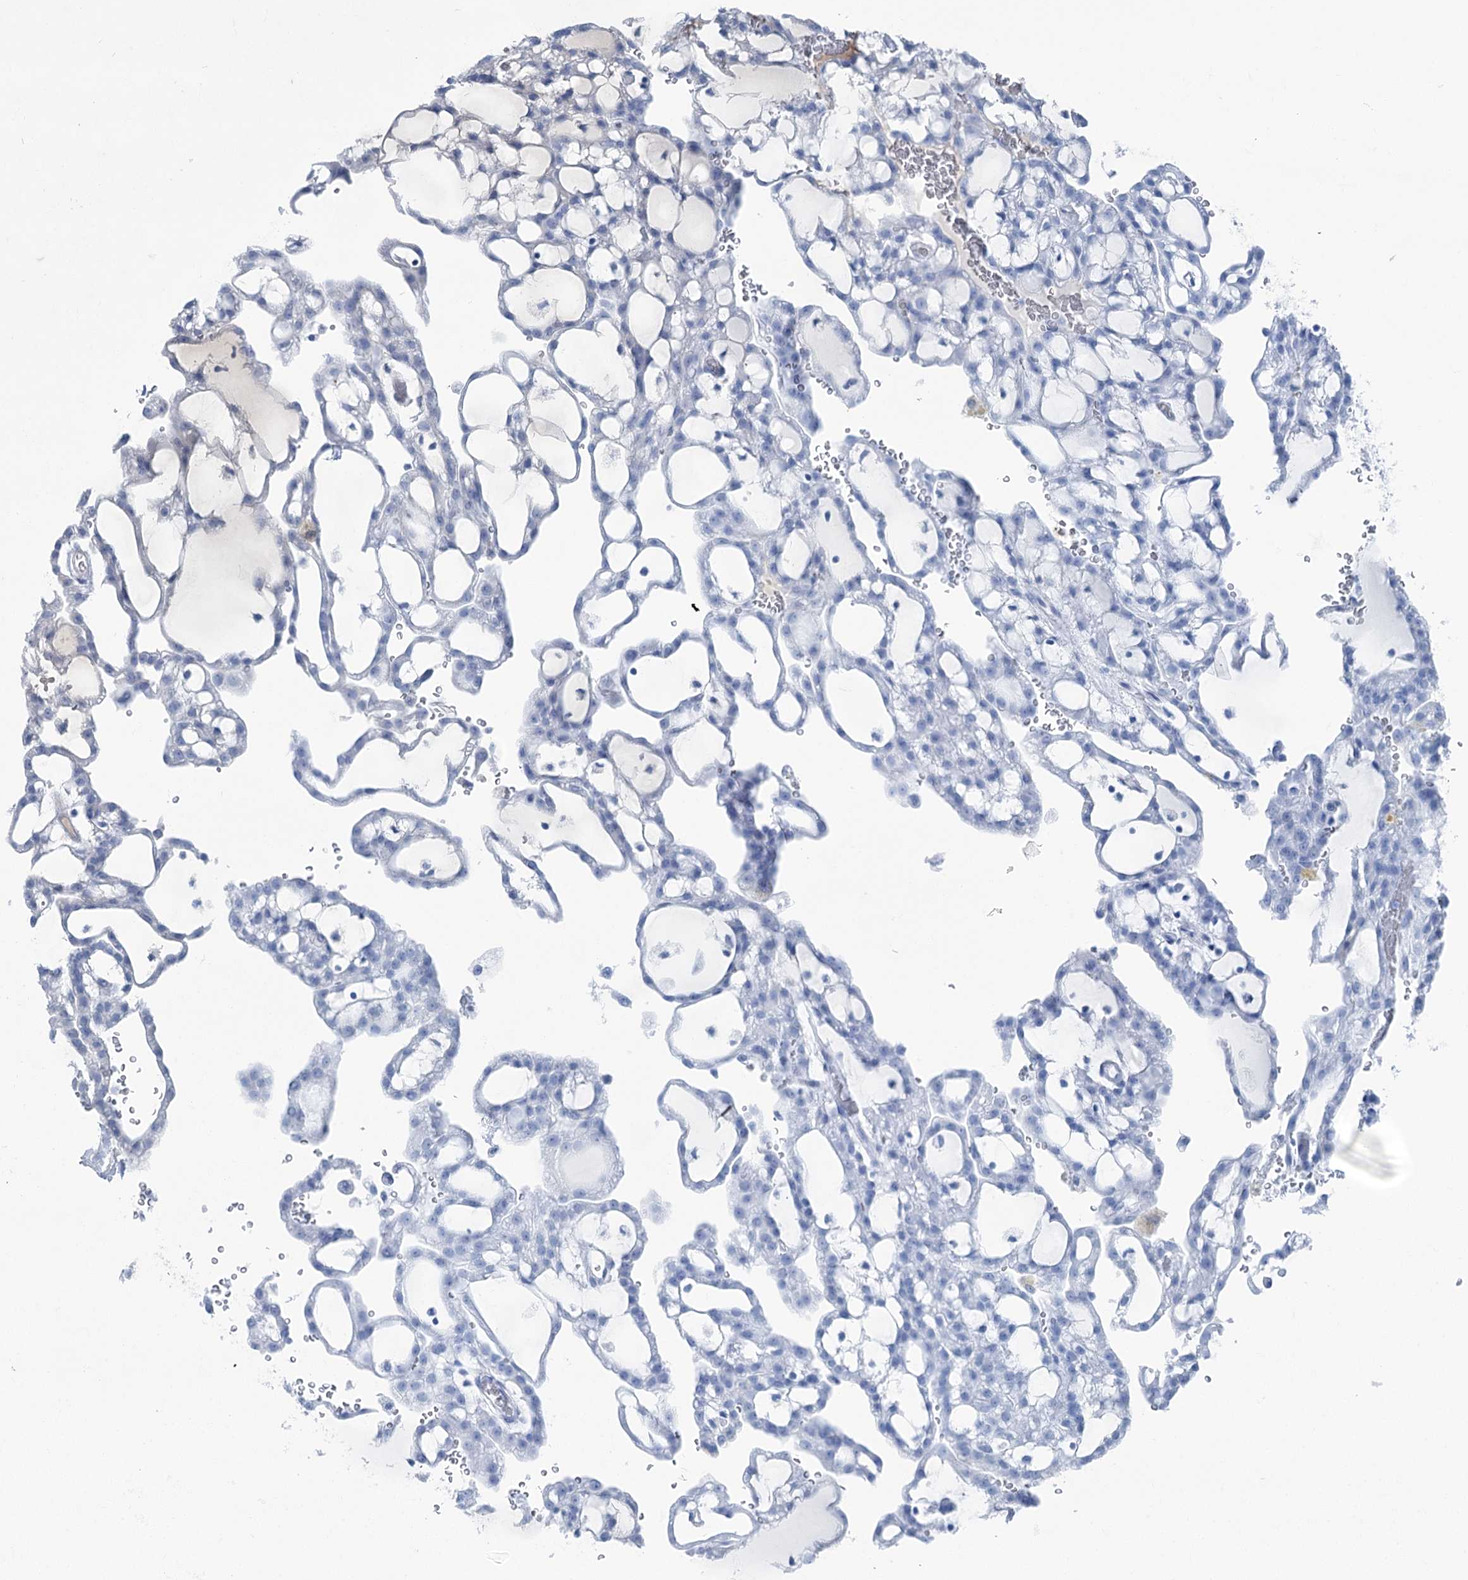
{"staining": {"intensity": "negative", "quantity": "none", "location": "none"}, "tissue": "renal cancer", "cell_type": "Tumor cells", "image_type": "cancer", "snomed": [{"axis": "morphology", "description": "Adenocarcinoma, NOS"}, {"axis": "topography", "description": "Kidney"}], "caption": "DAB immunohistochemical staining of human renal cancer demonstrates no significant positivity in tumor cells.", "gene": "PGLYRP2", "patient": {"sex": "male", "age": 63}}